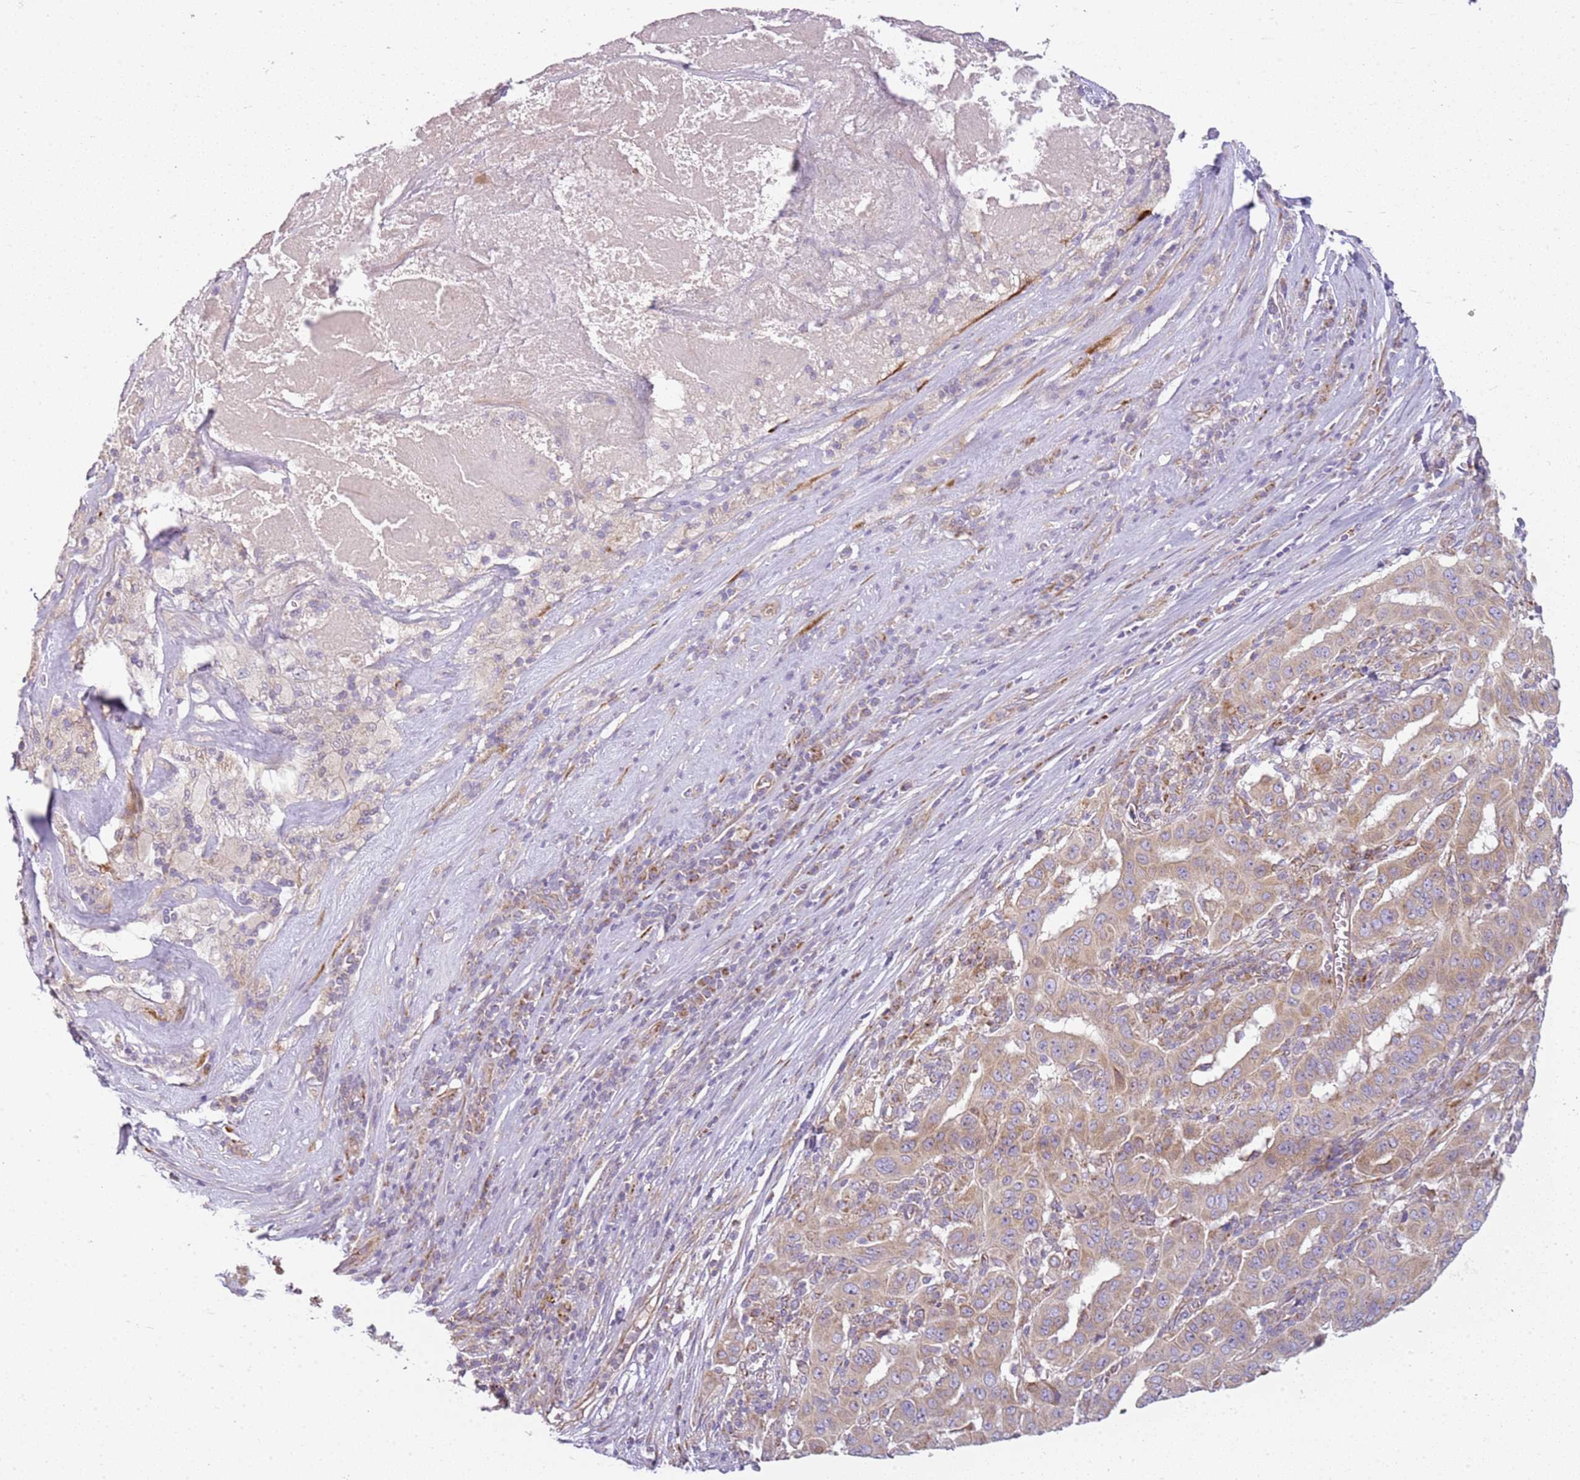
{"staining": {"intensity": "weak", "quantity": ">75%", "location": "cytoplasmic/membranous"}, "tissue": "pancreatic cancer", "cell_type": "Tumor cells", "image_type": "cancer", "snomed": [{"axis": "morphology", "description": "Adenocarcinoma, NOS"}, {"axis": "topography", "description": "Pancreas"}], "caption": "This is a histology image of immunohistochemistry staining of pancreatic cancer (adenocarcinoma), which shows weak staining in the cytoplasmic/membranous of tumor cells.", "gene": "TMEM200C", "patient": {"sex": "male", "age": 63}}